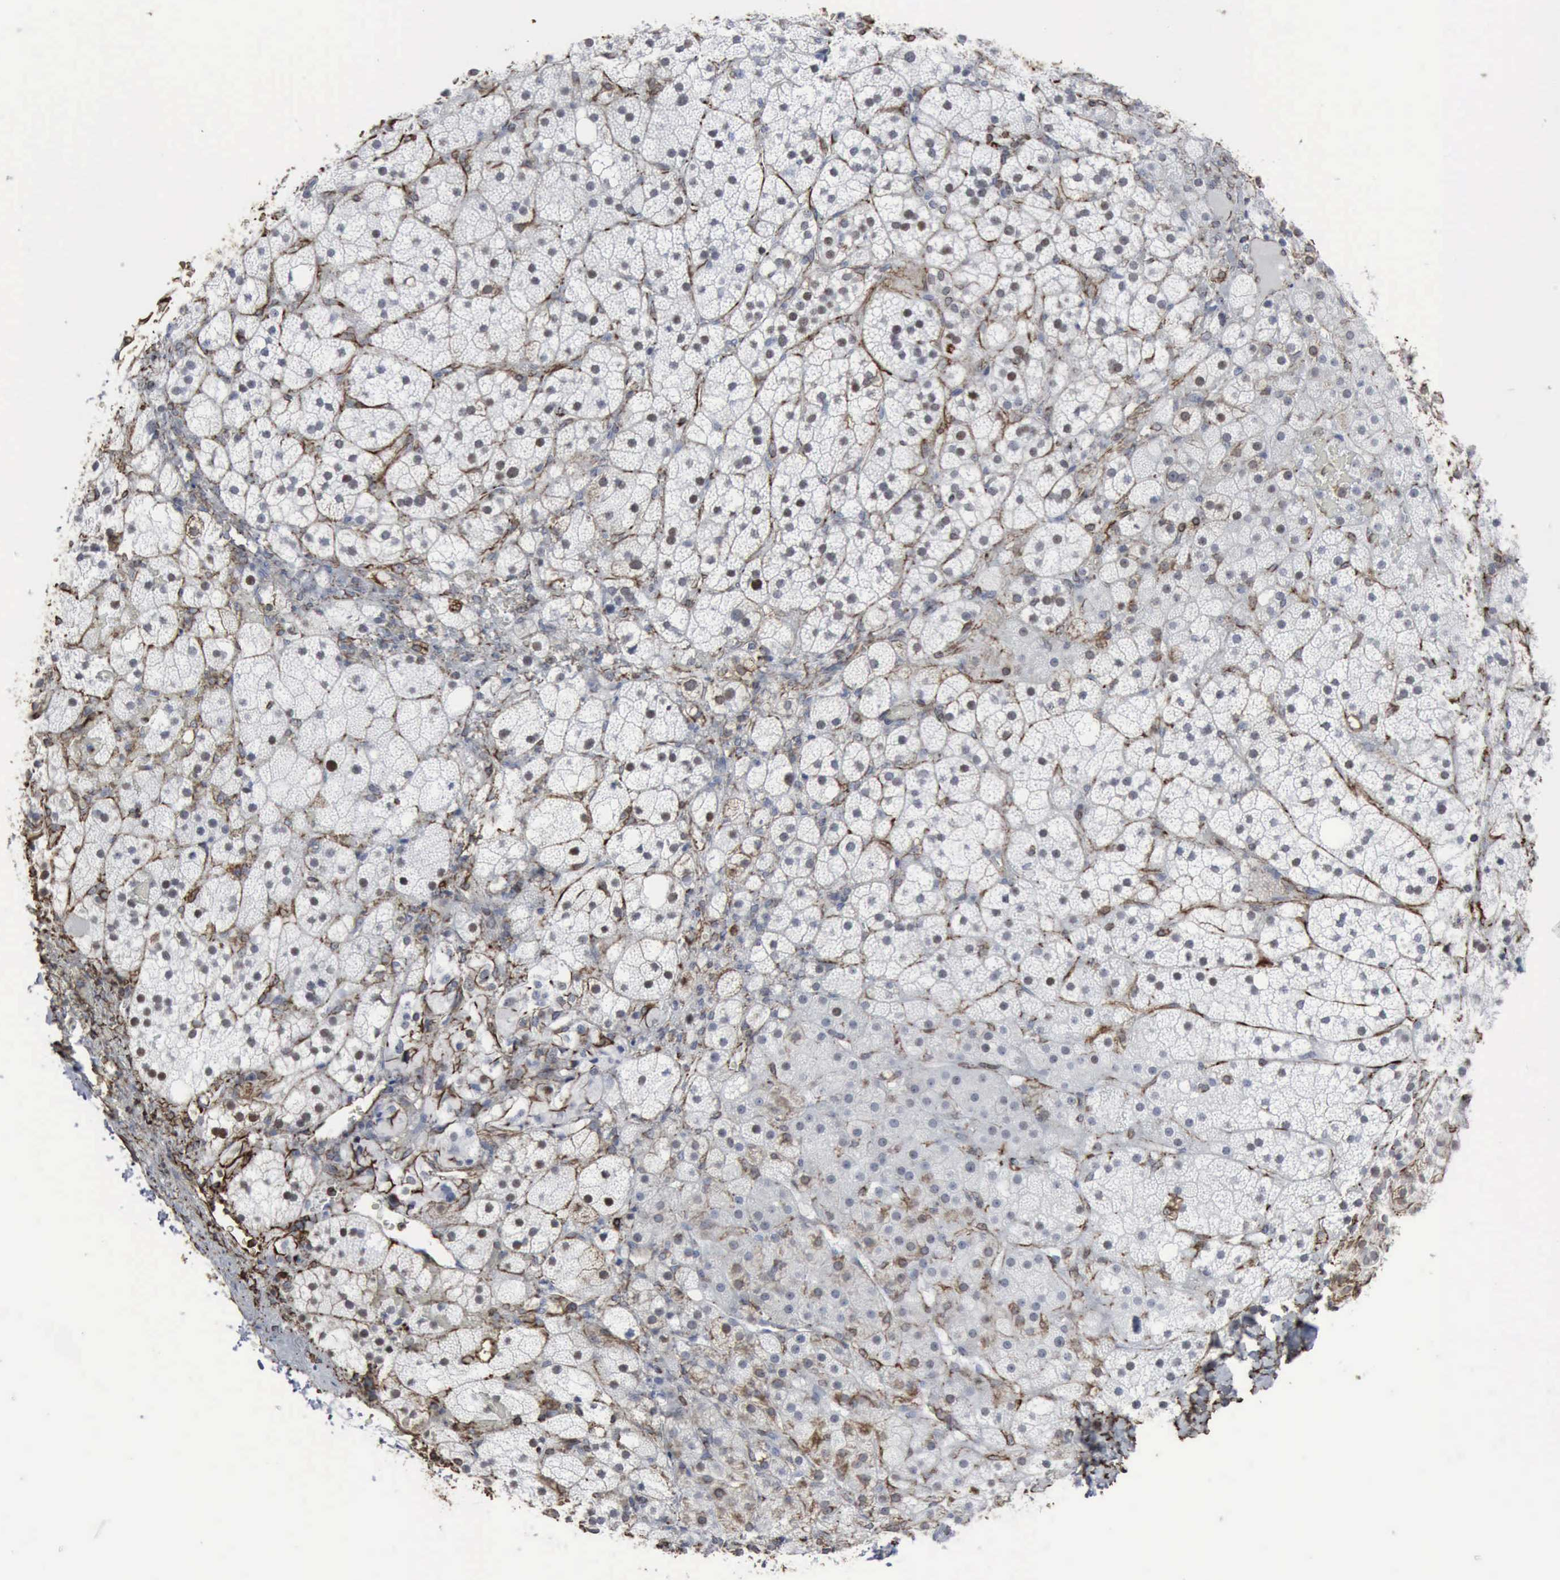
{"staining": {"intensity": "weak", "quantity": "<25%", "location": "nuclear"}, "tissue": "adrenal gland", "cell_type": "Glandular cells", "image_type": "normal", "snomed": [{"axis": "morphology", "description": "Normal tissue, NOS"}, {"axis": "topography", "description": "Adrenal gland"}], "caption": "An immunohistochemistry histopathology image of benign adrenal gland is shown. There is no staining in glandular cells of adrenal gland.", "gene": "CCNE1", "patient": {"sex": "male", "age": 53}}